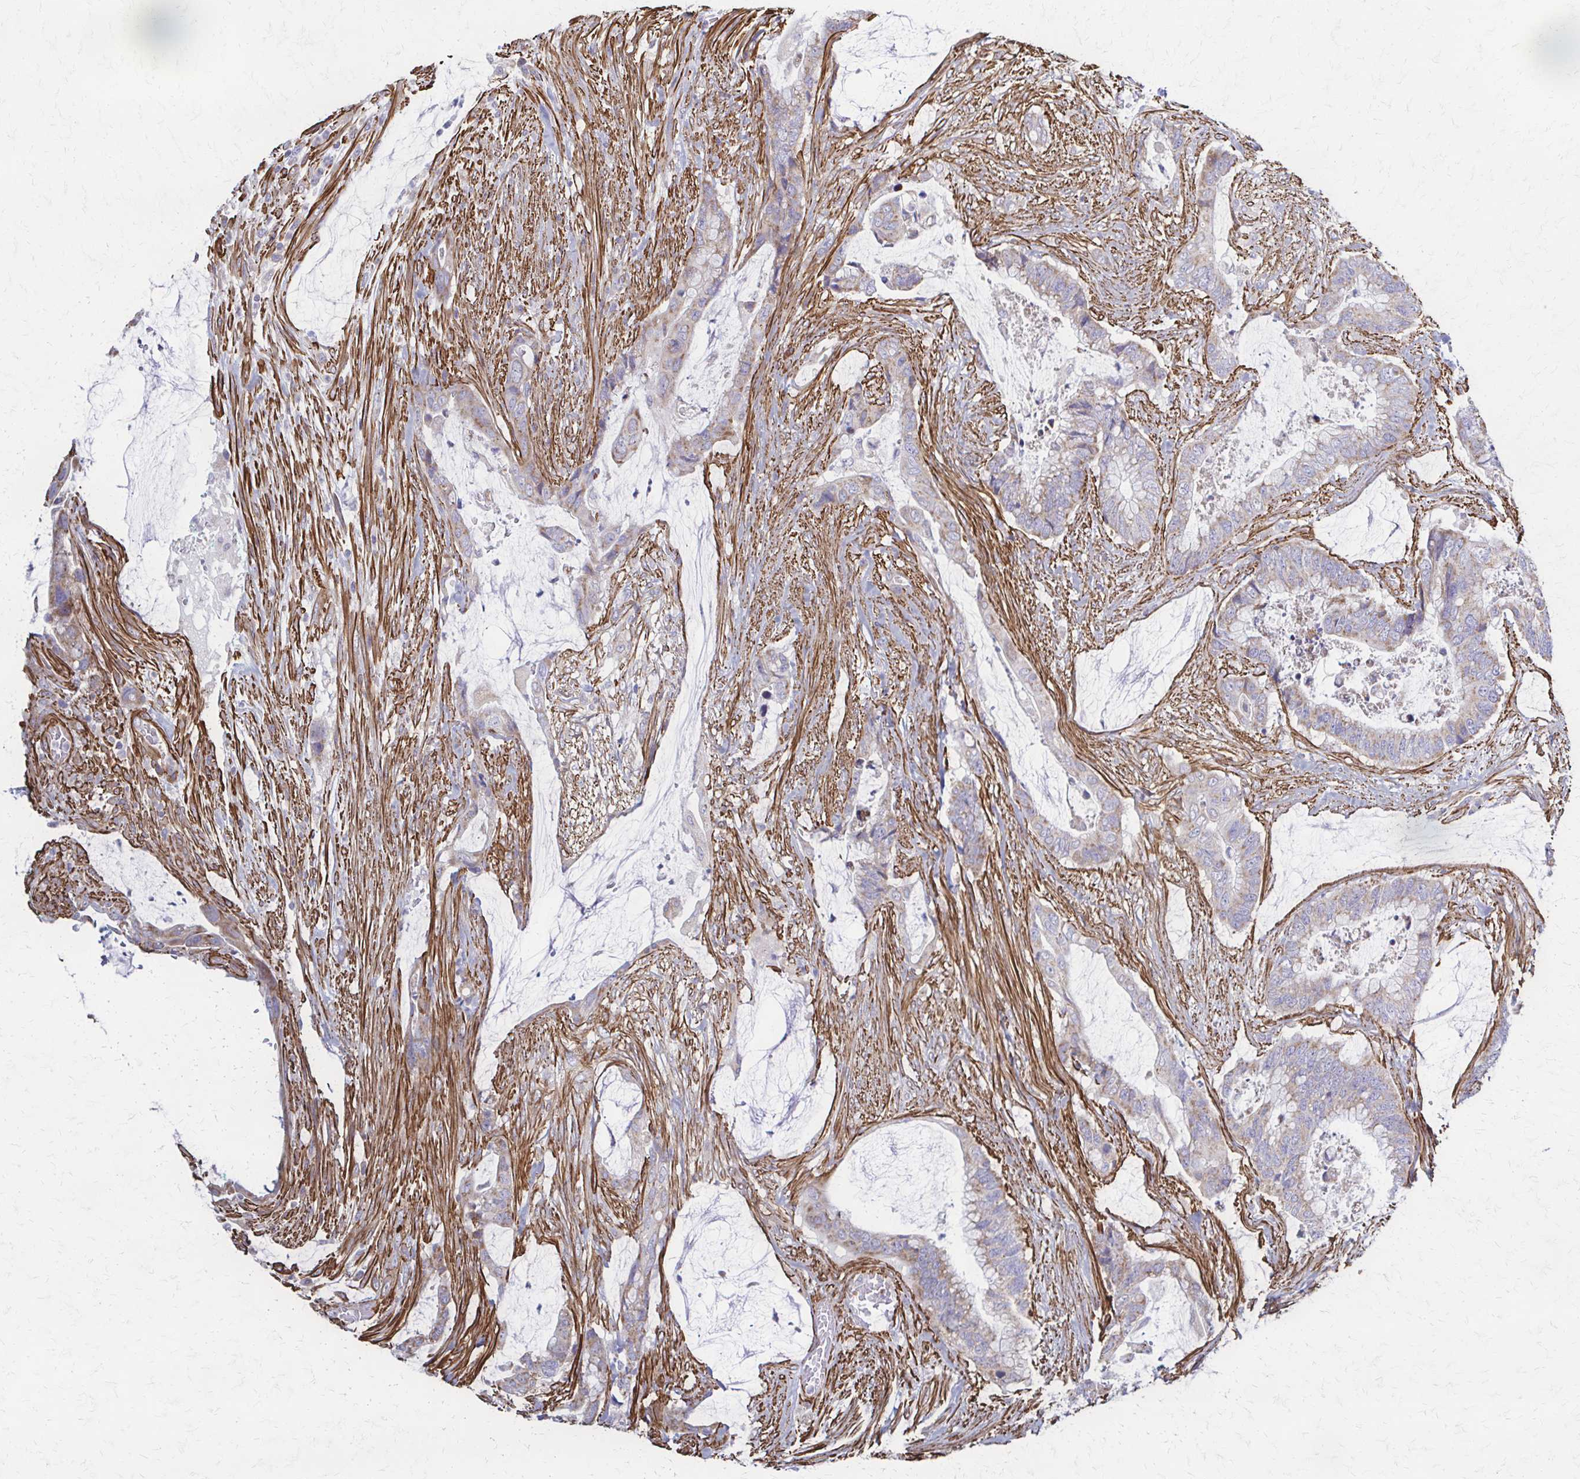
{"staining": {"intensity": "weak", "quantity": "25%-75%", "location": "cytoplasmic/membranous"}, "tissue": "colorectal cancer", "cell_type": "Tumor cells", "image_type": "cancer", "snomed": [{"axis": "morphology", "description": "Adenocarcinoma, NOS"}, {"axis": "topography", "description": "Rectum"}], "caption": "IHC (DAB) staining of colorectal cancer exhibits weak cytoplasmic/membranous protein staining in approximately 25%-75% of tumor cells. The protein is shown in brown color, while the nuclei are stained blue.", "gene": "TIMMDC1", "patient": {"sex": "female", "age": 59}}